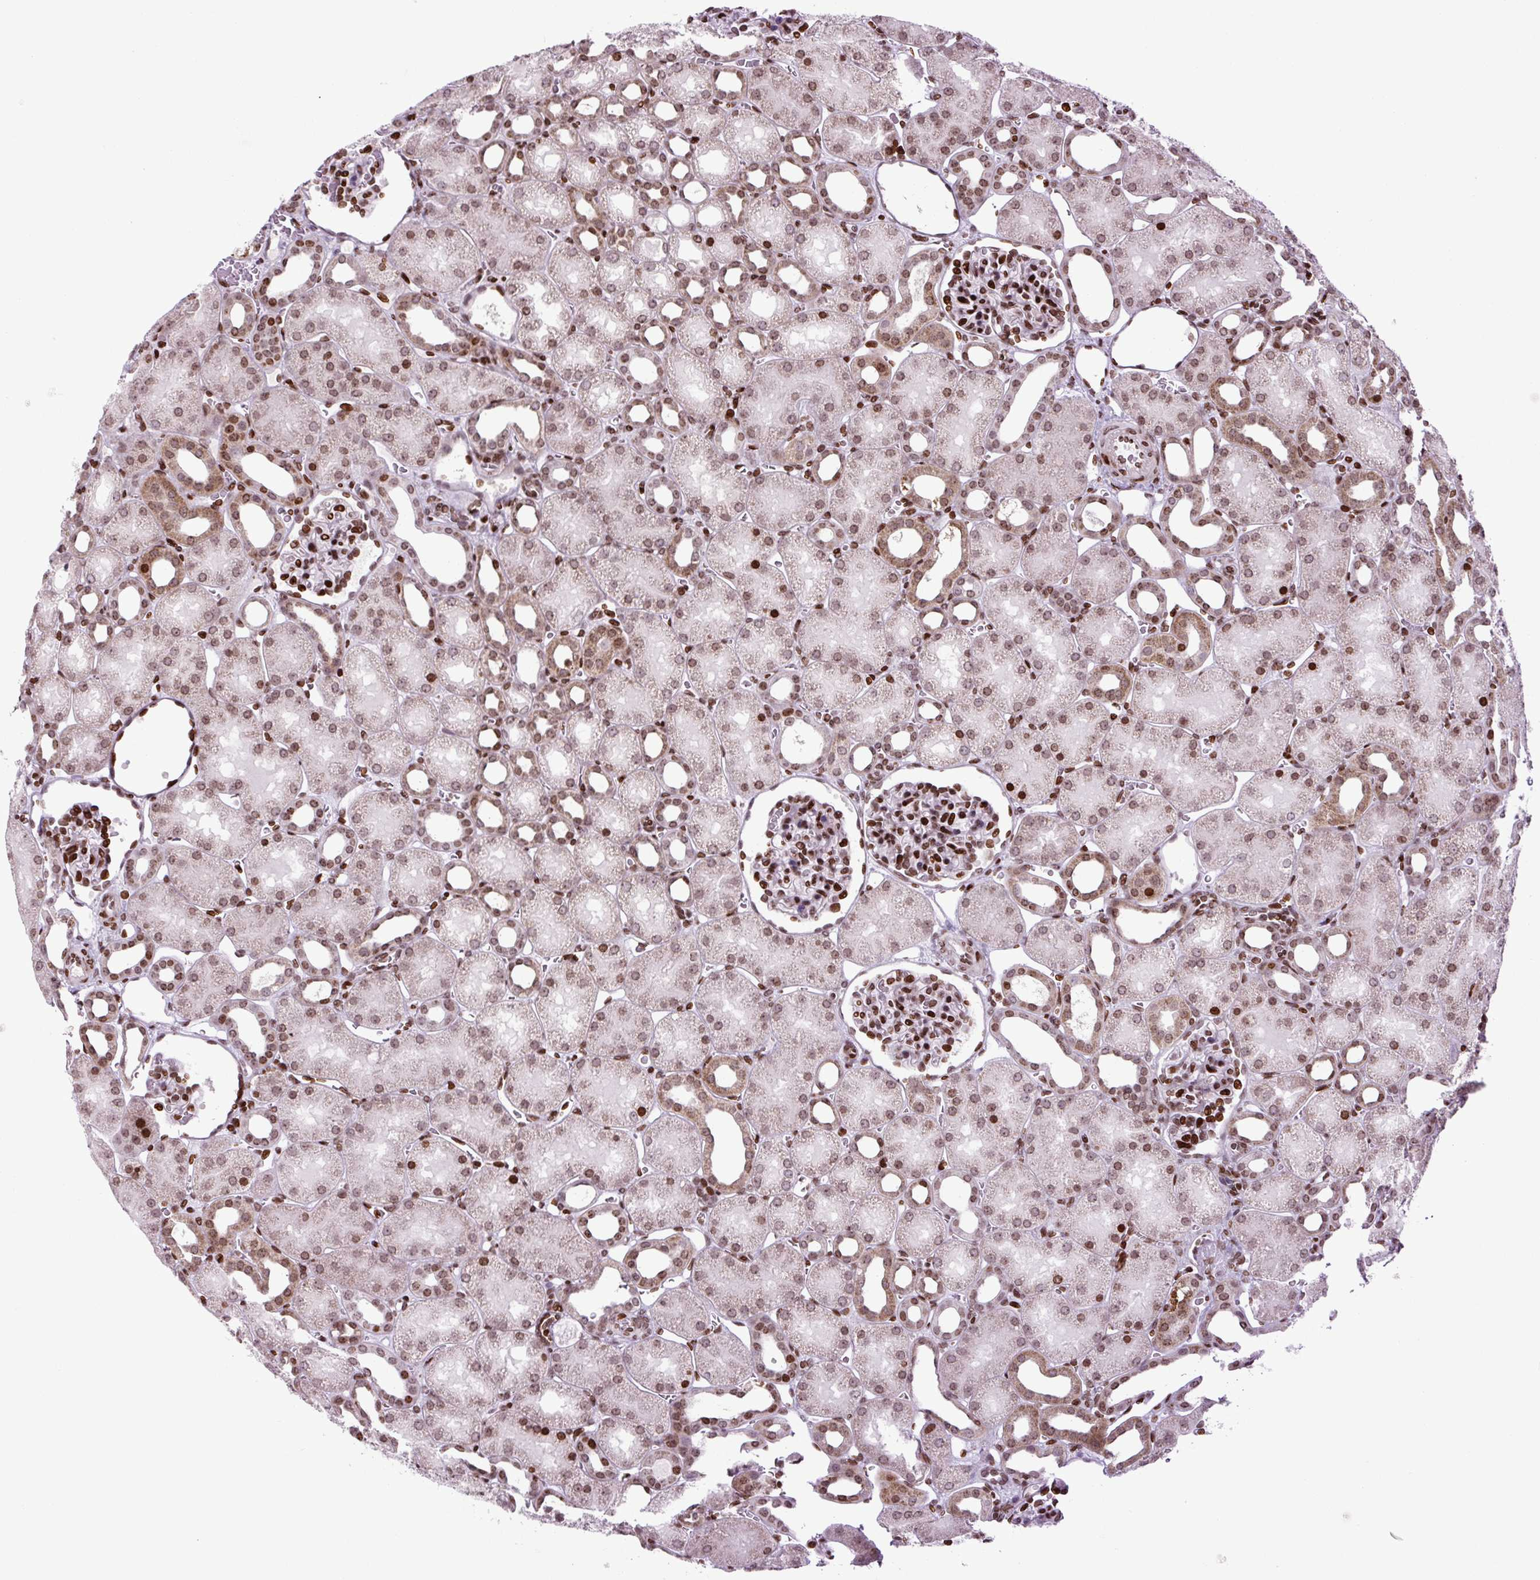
{"staining": {"intensity": "strong", "quantity": ">75%", "location": "nuclear"}, "tissue": "kidney", "cell_type": "Cells in glomeruli", "image_type": "normal", "snomed": [{"axis": "morphology", "description": "Normal tissue, NOS"}, {"axis": "topography", "description": "Kidney"}], "caption": "DAB (3,3'-diaminobenzidine) immunohistochemical staining of benign kidney demonstrates strong nuclear protein expression in approximately >75% of cells in glomeruli.", "gene": "H1", "patient": {"sex": "male", "age": 2}}